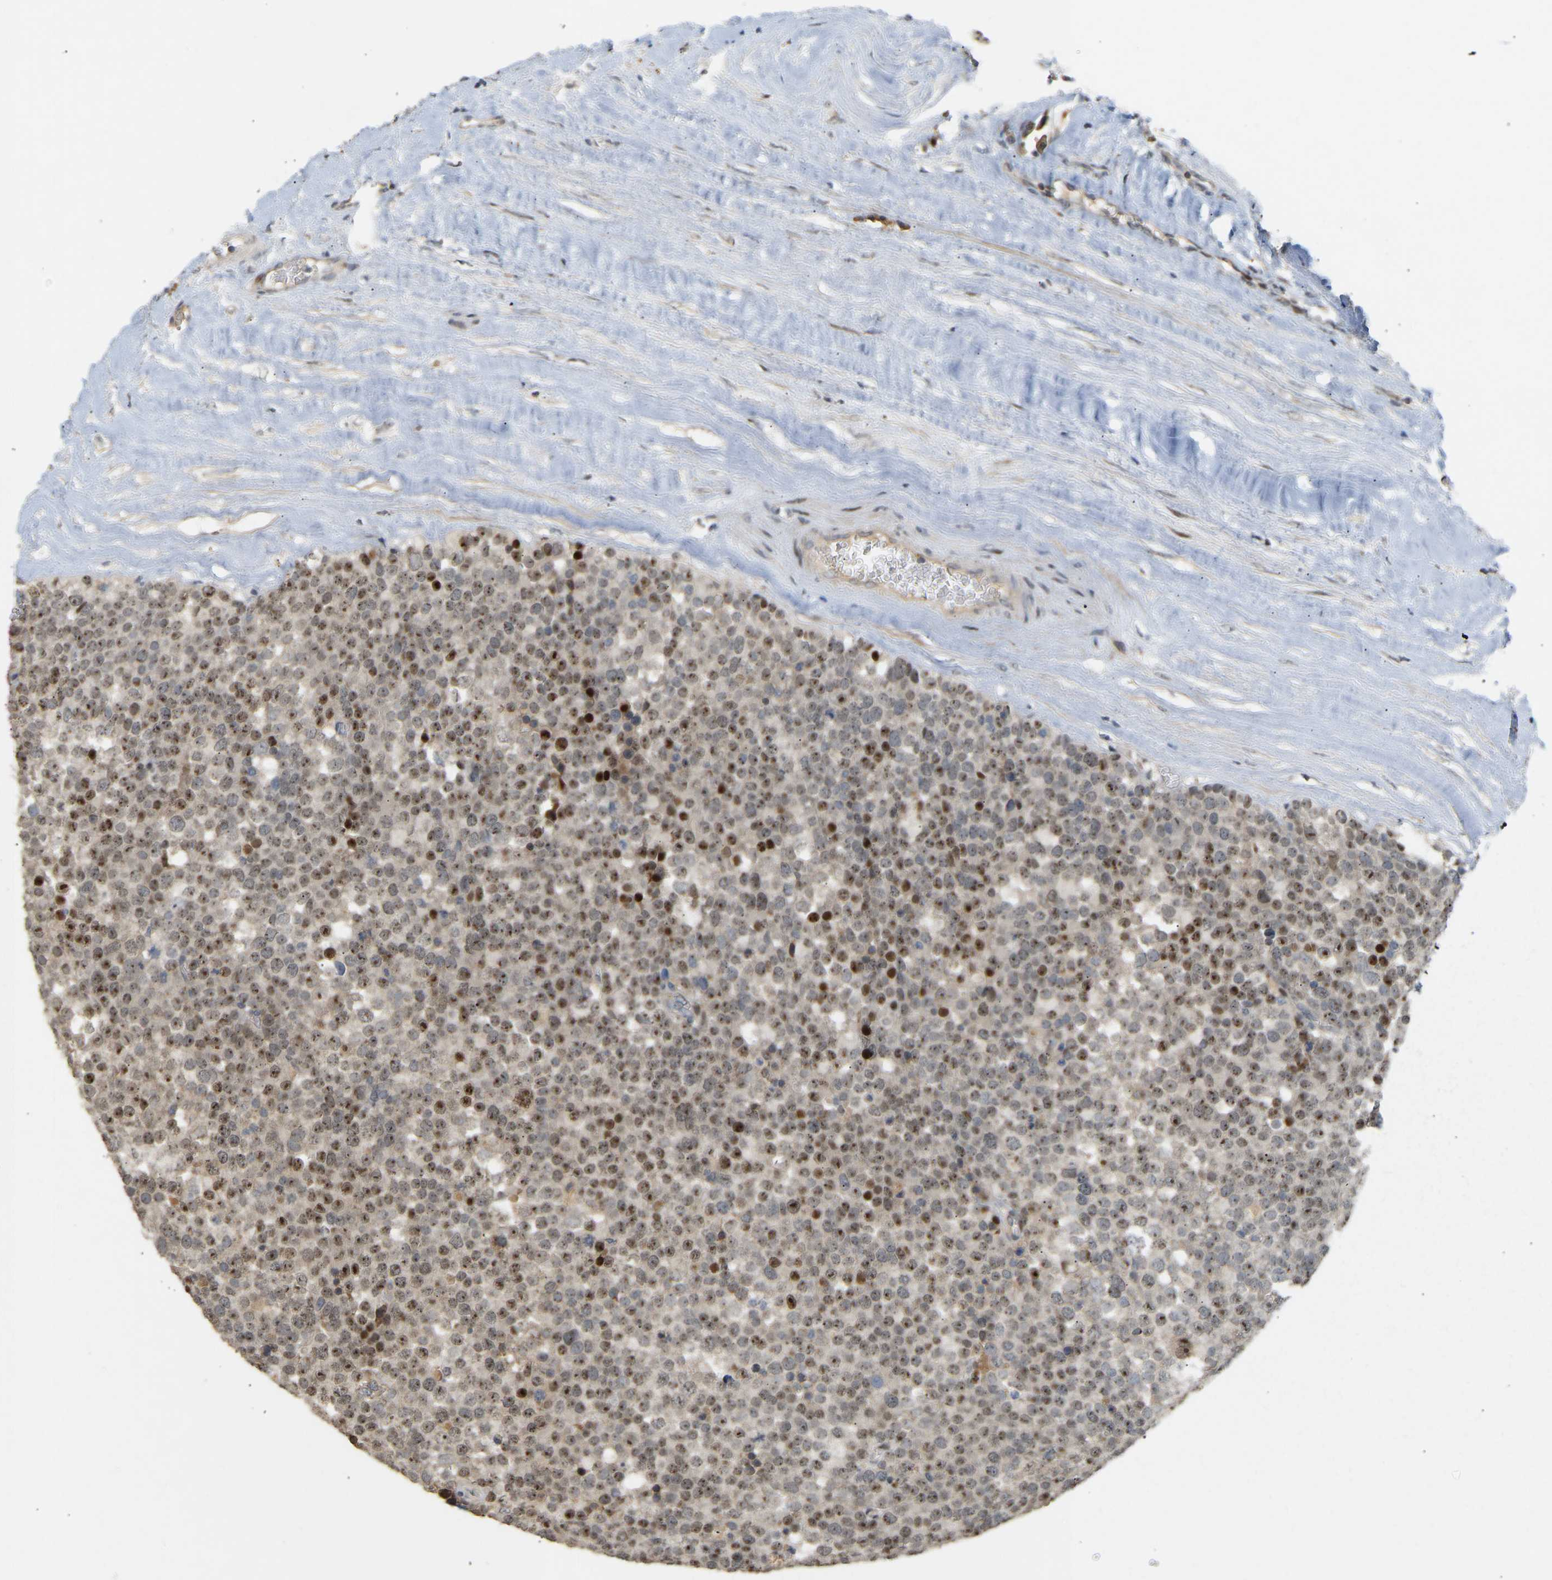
{"staining": {"intensity": "moderate", "quantity": "25%-75%", "location": "nuclear"}, "tissue": "testis cancer", "cell_type": "Tumor cells", "image_type": "cancer", "snomed": [{"axis": "morphology", "description": "Normal tissue, NOS"}, {"axis": "morphology", "description": "Seminoma, NOS"}, {"axis": "topography", "description": "Testis"}], "caption": "Immunohistochemical staining of testis cancer displays medium levels of moderate nuclear staining in about 25%-75% of tumor cells. Nuclei are stained in blue.", "gene": "PTPN4", "patient": {"sex": "male", "age": 71}}